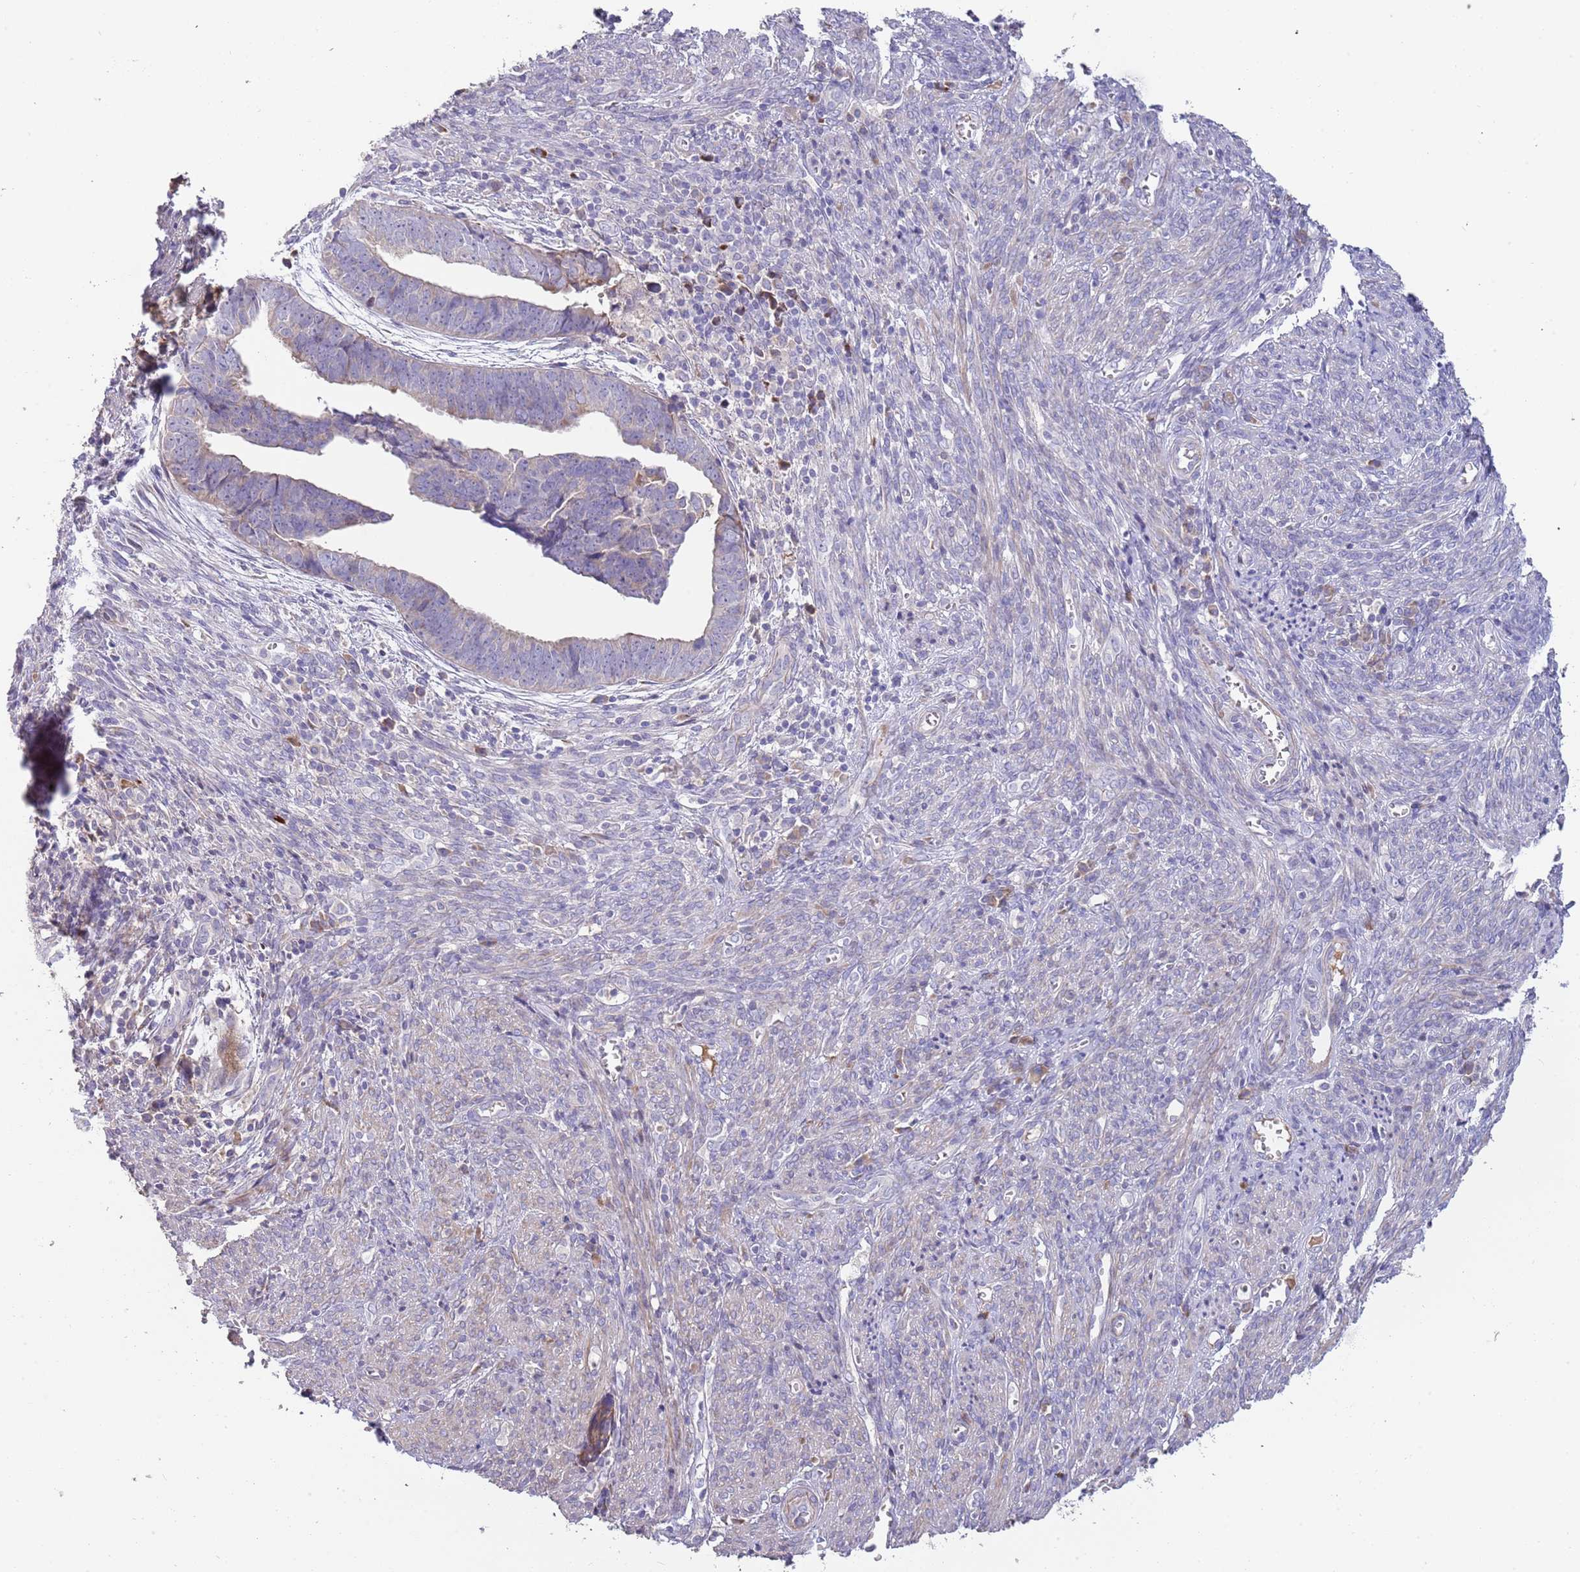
{"staining": {"intensity": "weak", "quantity": "<25%", "location": "cytoplasmic/membranous"}, "tissue": "endometrial cancer", "cell_type": "Tumor cells", "image_type": "cancer", "snomed": [{"axis": "morphology", "description": "Adenocarcinoma, NOS"}, {"axis": "topography", "description": "Endometrium"}], "caption": "This is a histopathology image of IHC staining of endometrial cancer, which shows no staining in tumor cells. (DAB (3,3'-diaminobenzidine) immunohistochemistry, high magnification).", "gene": "SUSD1", "patient": {"sex": "female", "age": 75}}